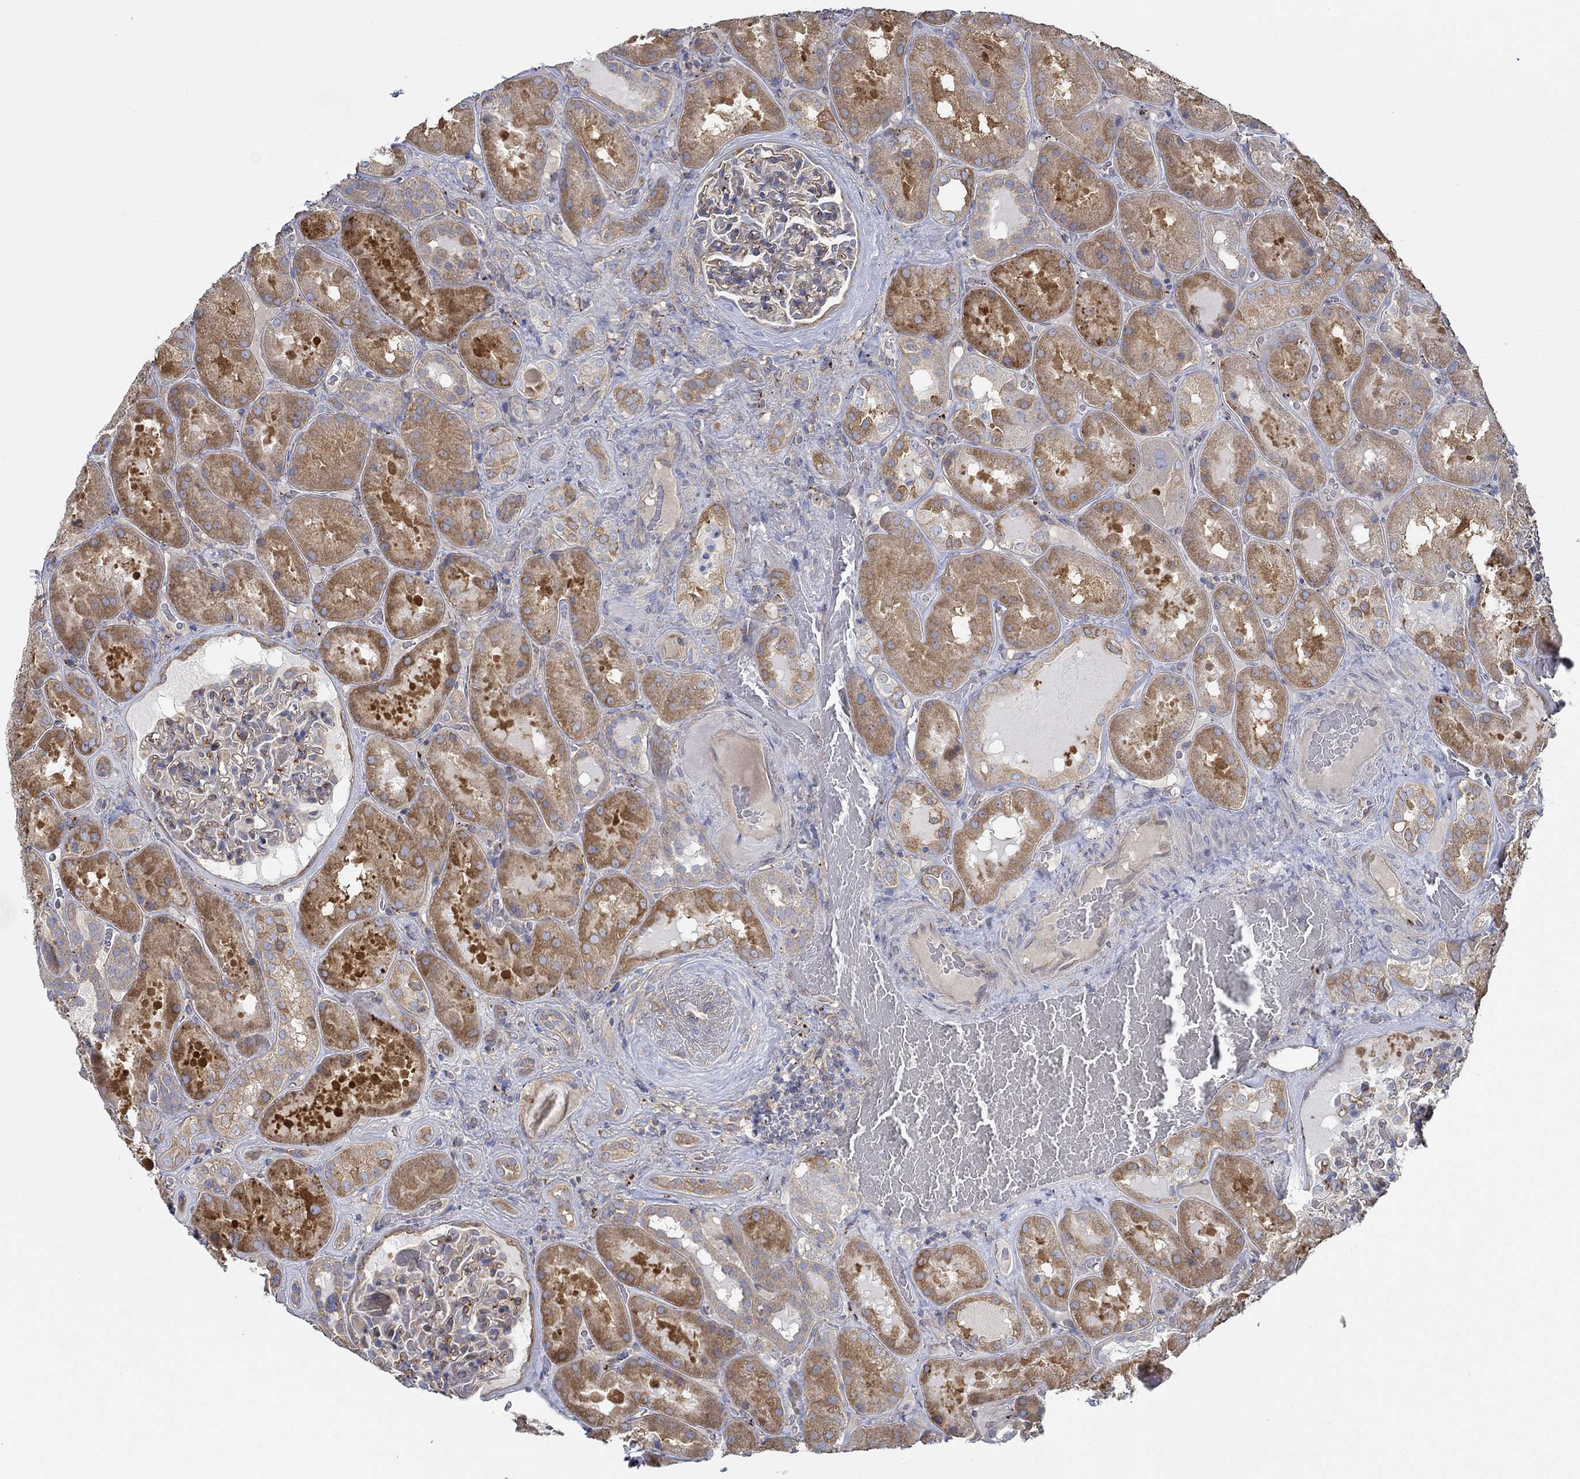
{"staining": {"intensity": "negative", "quantity": "none", "location": "none"}, "tissue": "kidney", "cell_type": "Cells in glomeruli", "image_type": "normal", "snomed": [{"axis": "morphology", "description": "Normal tissue, NOS"}, {"axis": "topography", "description": "Kidney"}], "caption": "Benign kidney was stained to show a protein in brown. There is no significant expression in cells in glomeruli. The staining was performed using DAB to visualize the protein expression in brown, while the nuclei were stained in blue with hematoxylin (Magnification: 20x).", "gene": "SPAG9", "patient": {"sex": "male", "age": 73}}